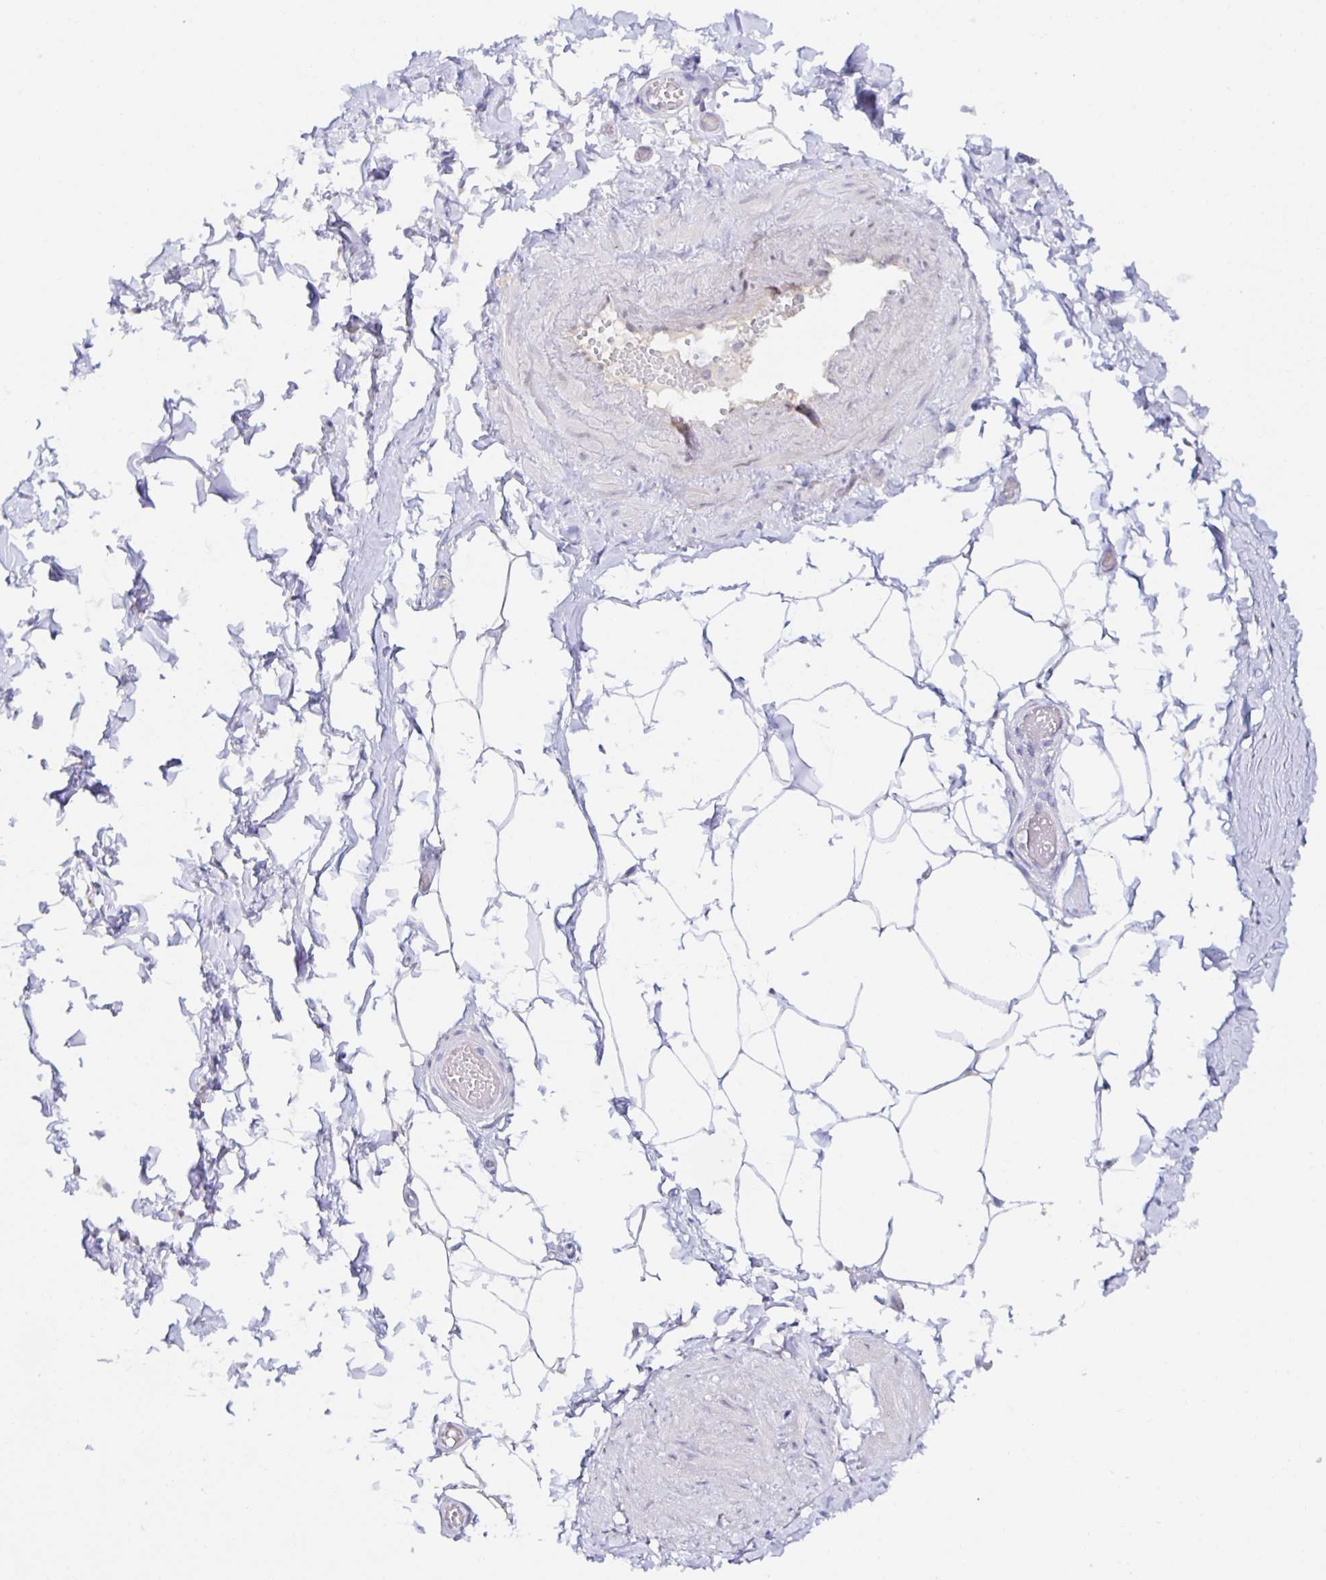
{"staining": {"intensity": "negative", "quantity": "none", "location": "none"}, "tissue": "adipose tissue", "cell_type": "Adipocytes", "image_type": "normal", "snomed": [{"axis": "morphology", "description": "Normal tissue, NOS"}, {"axis": "topography", "description": "Soft tissue"}, {"axis": "topography", "description": "Adipose tissue"}, {"axis": "topography", "description": "Vascular tissue"}, {"axis": "topography", "description": "Peripheral nerve tissue"}], "caption": "Human adipose tissue stained for a protein using immunohistochemistry (IHC) shows no positivity in adipocytes.", "gene": "BAD", "patient": {"sex": "male", "age": 29}}